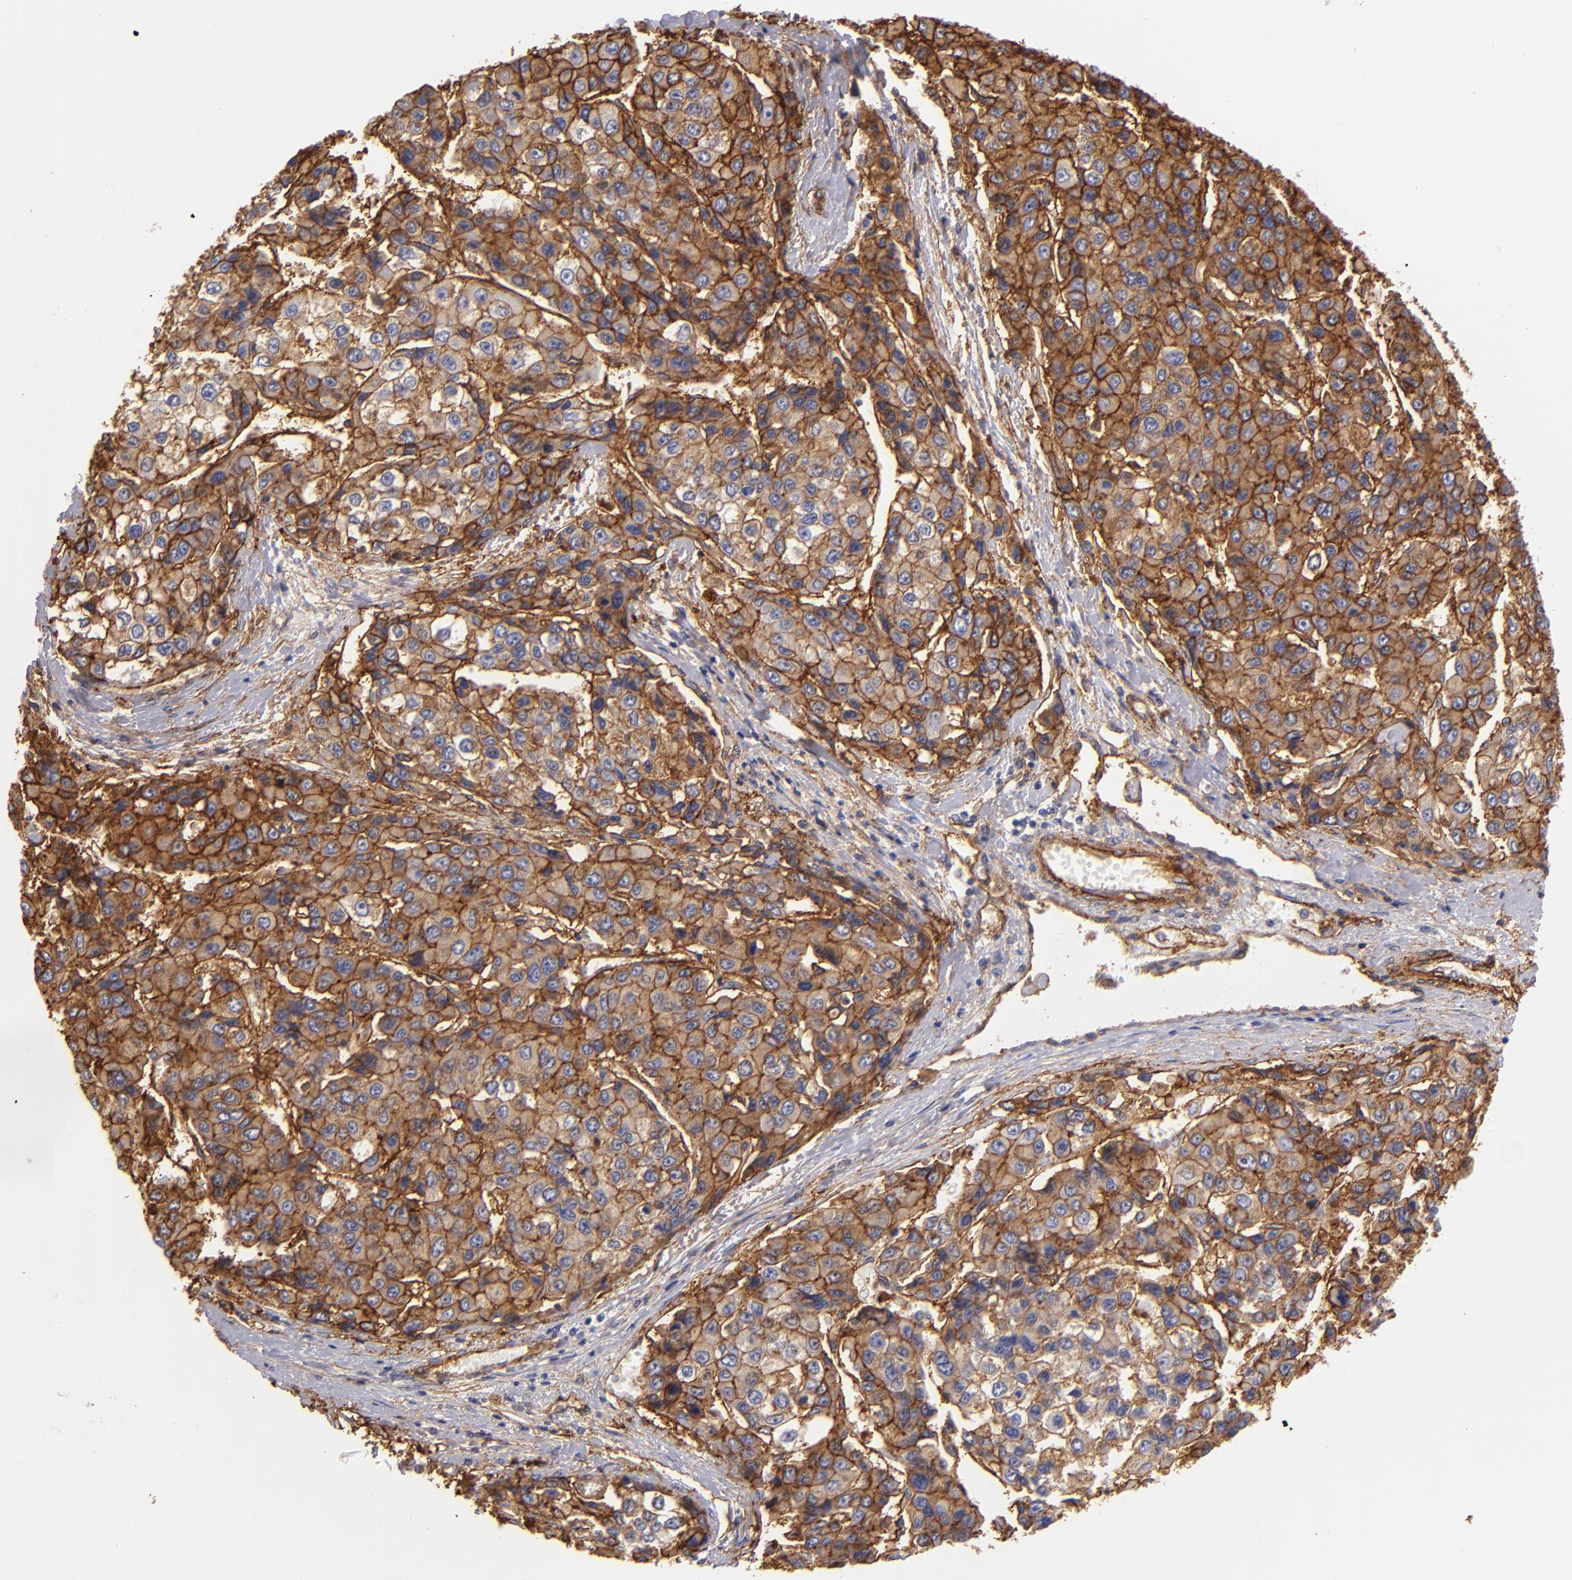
{"staining": {"intensity": "strong", "quantity": ">75%", "location": "cytoplasmic/membranous"}, "tissue": "liver cancer", "cell_type": "Tumor cells", "image_type": "cancer", "snomed": [{"axis": "morphology", "description": "Carcinoma, Hepatocellular, NOS"}, {"axis": "topography", "description": "Liver"}], "caption": "The image demonstrates immunohistochemical staining of hepatocellular carcinoma (liver). There is strong cytoplasmic/membranous expression is seen in about >75% of tumor cells. The protein of interest is shown in brown color, while the nuclei are stained blue.", "gene": "CD151", "patient": {"sex": "female", "age": 66}}